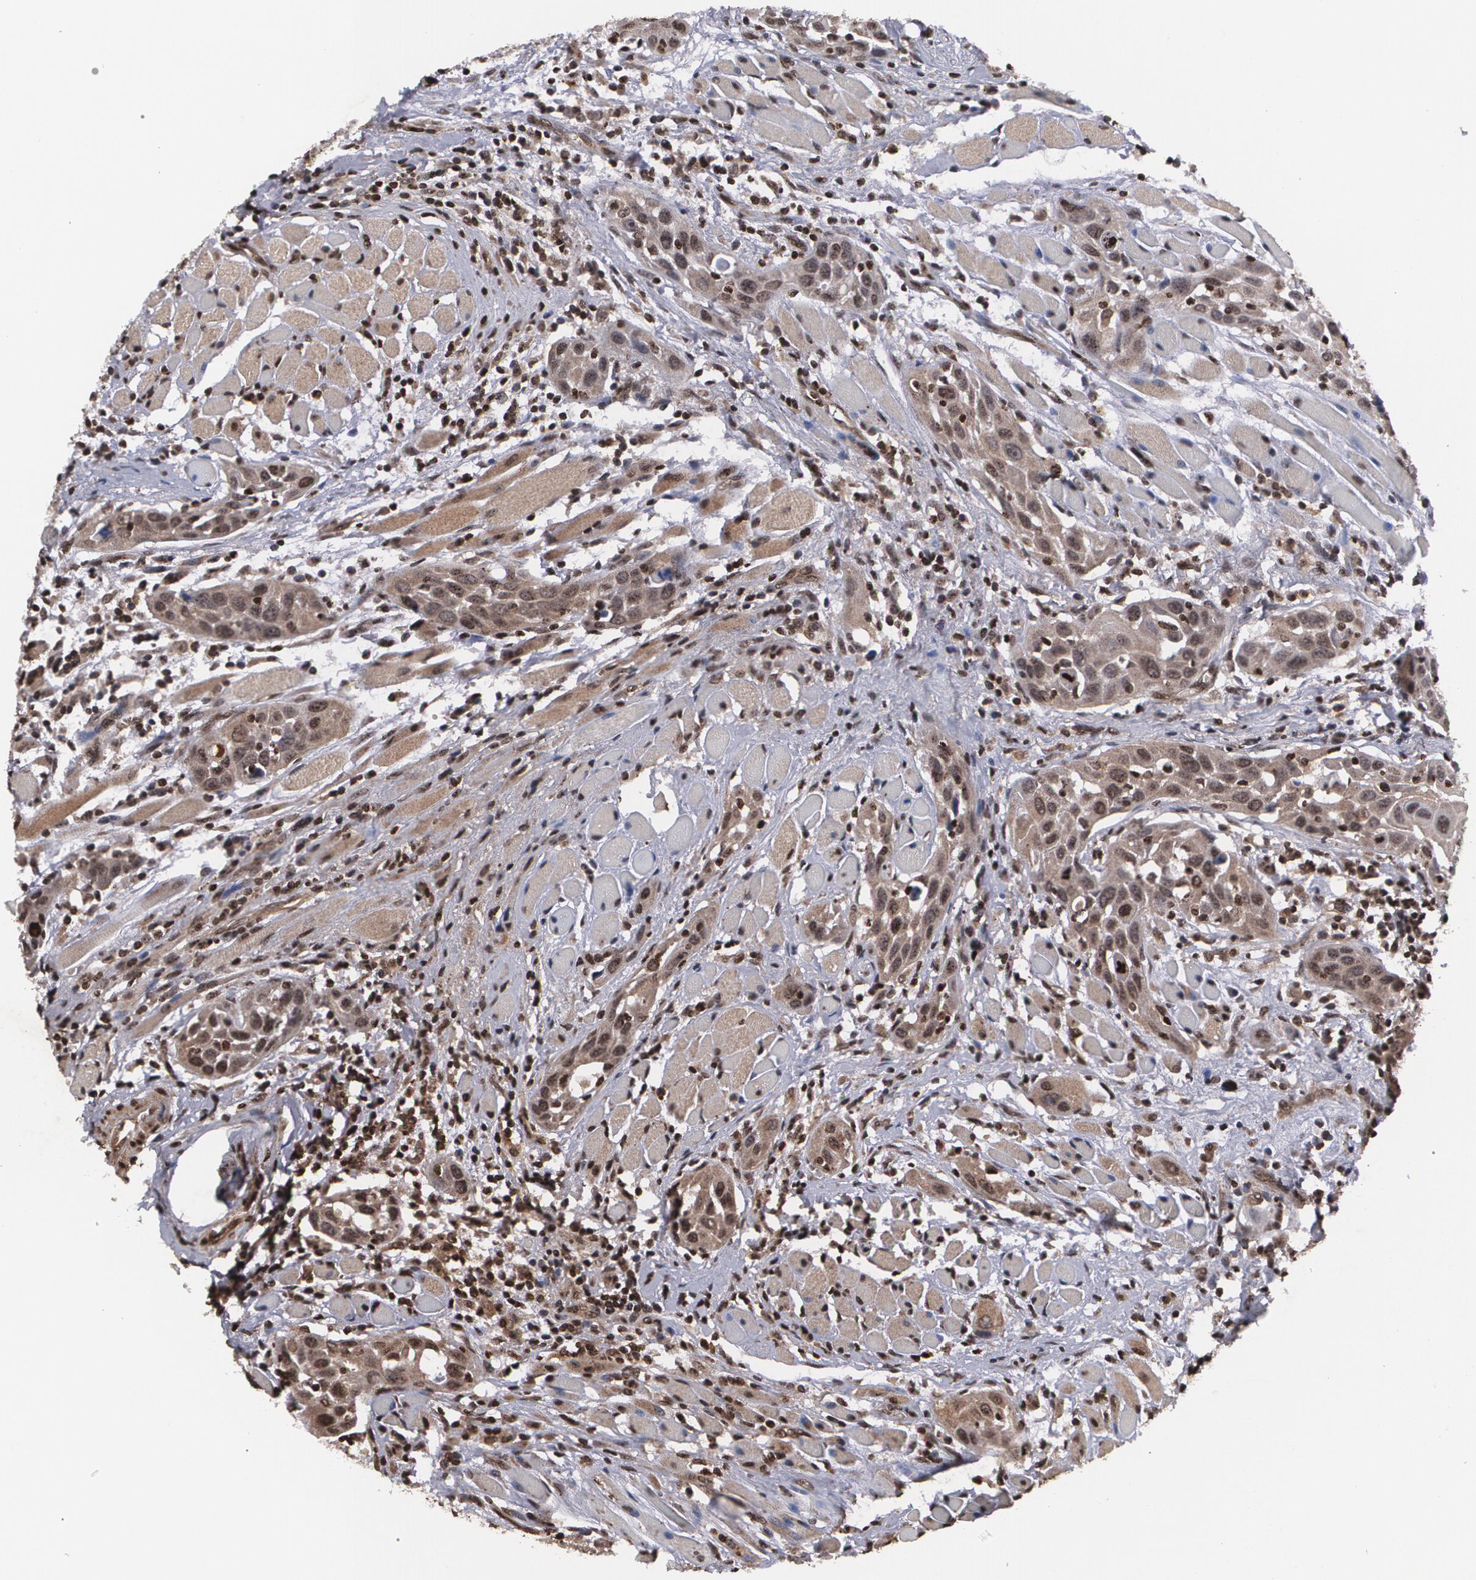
{"staining": {"intensity": "moderate", "quantity": ">75%", "location": "cytoplasmic/membranous,nuclear"}, "tissue": "head and neck cancer", "cell_type": "Tumor cells", "image_type": "cancer", "snomed": [{"axis": "morphology", "description": "Squamous cell carcinoma, NOS"}, {"axis": "topography", "description": "Oral tissue"}, {"axis": "topography", "description": "Head-Neck"}], "caption": "The image shows immunohistochemical staining of head and neck cancer. There is moderate cytoplasmic/membranous and nuclear positivity is identified in about >75% of tumor cells.", "gene": "MVP", "patient": {"sex": "female", "age": 50}}